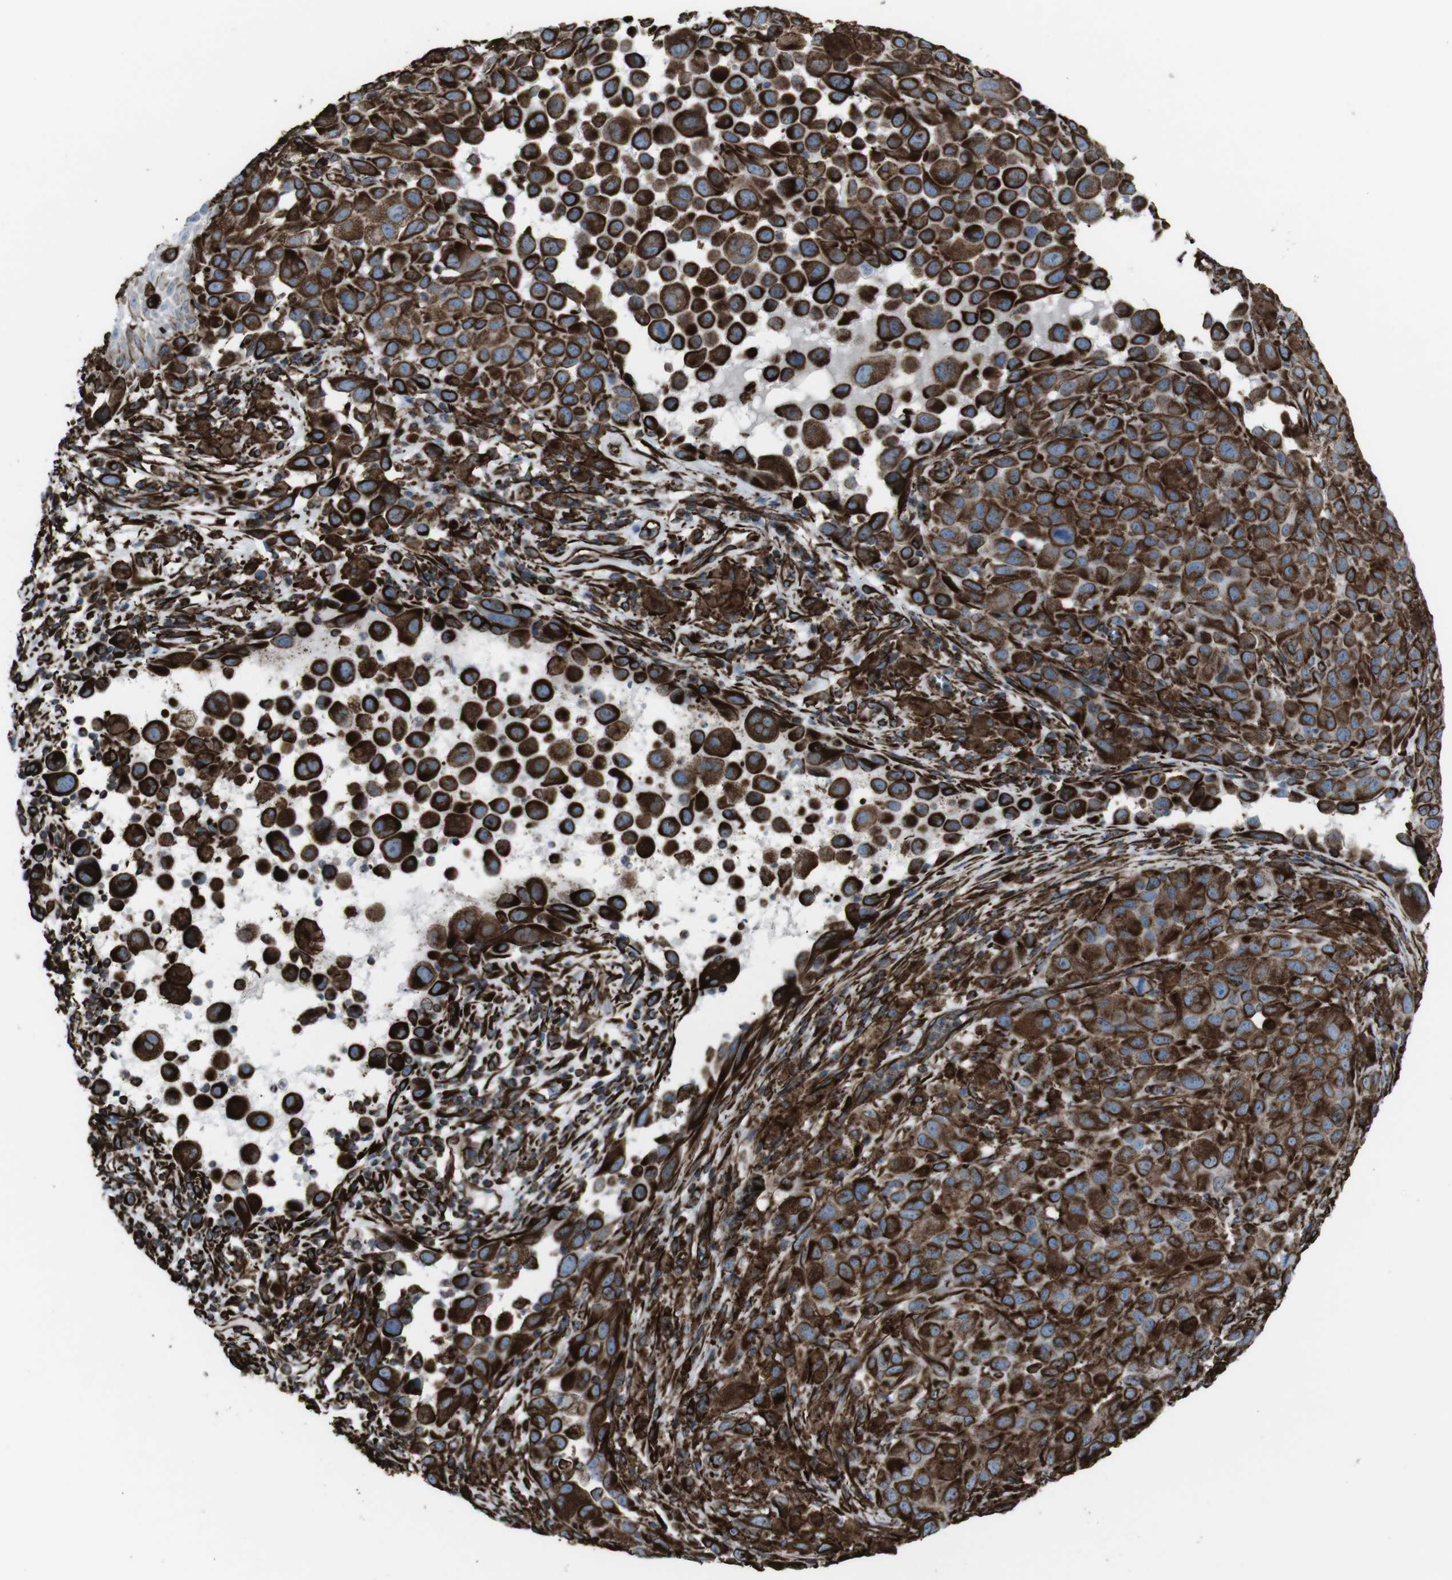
{"staining": {"intensity": "strong", "quantity": ">75%", "location": "cytoplasmic/membranous"}, "tissue": "melanoma", "cell_type": "Tumor cells", "image_type": "cancer", "snomed": [{"axis": "morphology", "description": "Malignant melanoma, NOS"}, {"axis": "topography", "description": "Skin"}], "caption": "Strong cytoplasmic/membranous expression is identified in approximately >75% of tumor cells in malignant melanoma. (DAB IHC, brown staining for protein, blue staining for nuclei).", "gene": "ZDHHC6", "patient": {"sex": "male", "age": 96}}